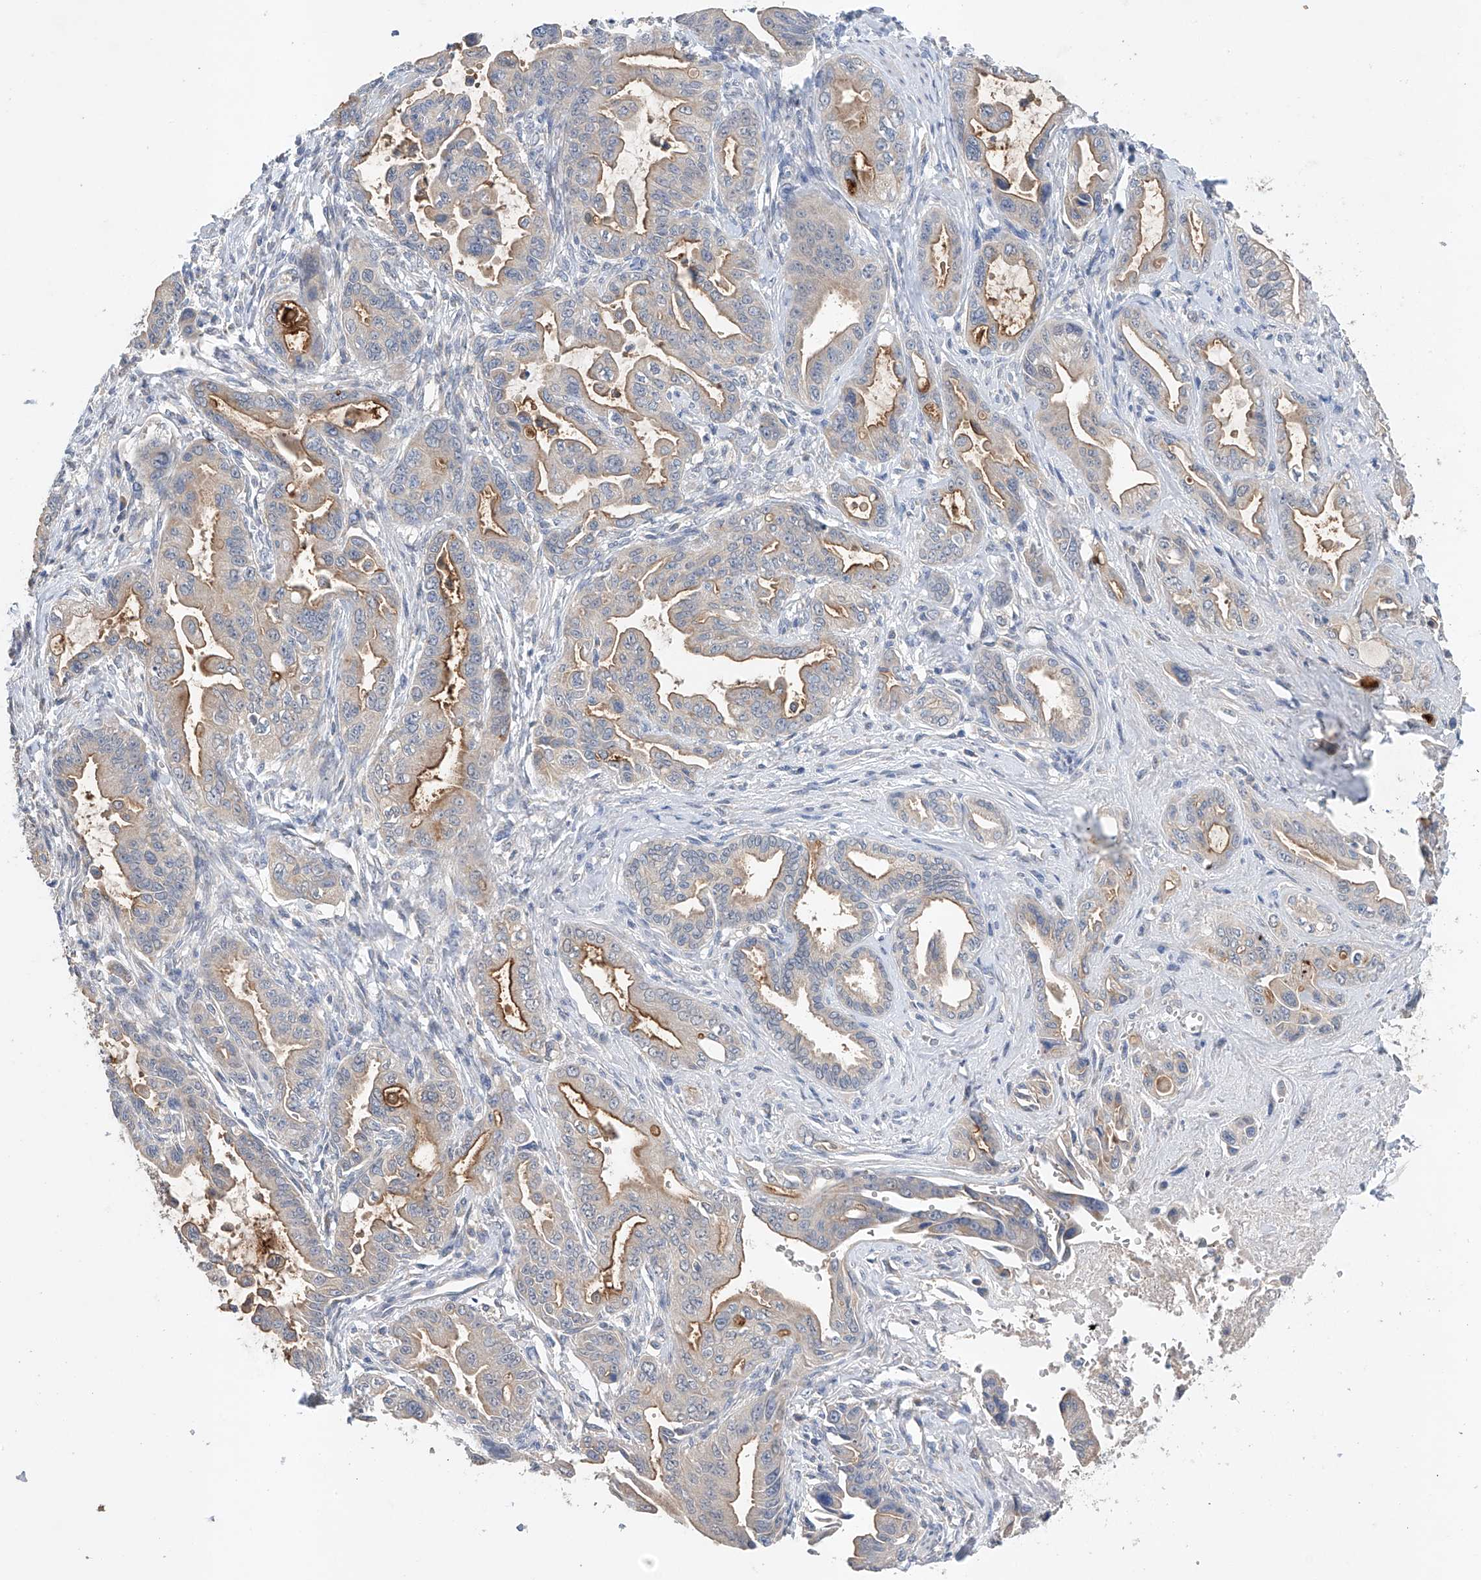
{"staining": {"intensity": "moderate", "quantity": "25%-75%", "location": "cytoplasmic/membranous"}, "tissue": "pancreatic cancer", "cell_type": "Tumor cells", "image_type": "cancer", "snomed": [{"axis": "morphology", "description": "Adenocarcinoma, NOS"}, {"axis": "topography", "description": "Pancreas"}], "caption": "Protein analysis of pancreatic cancer (adenocarcinoma) tissue exhibits moderate cytoplasmic/membranous positivity in approximately 25%-75% of tumor cells.", "gene": "GPC4", "patient": {"sex": "male", "age": 70}}